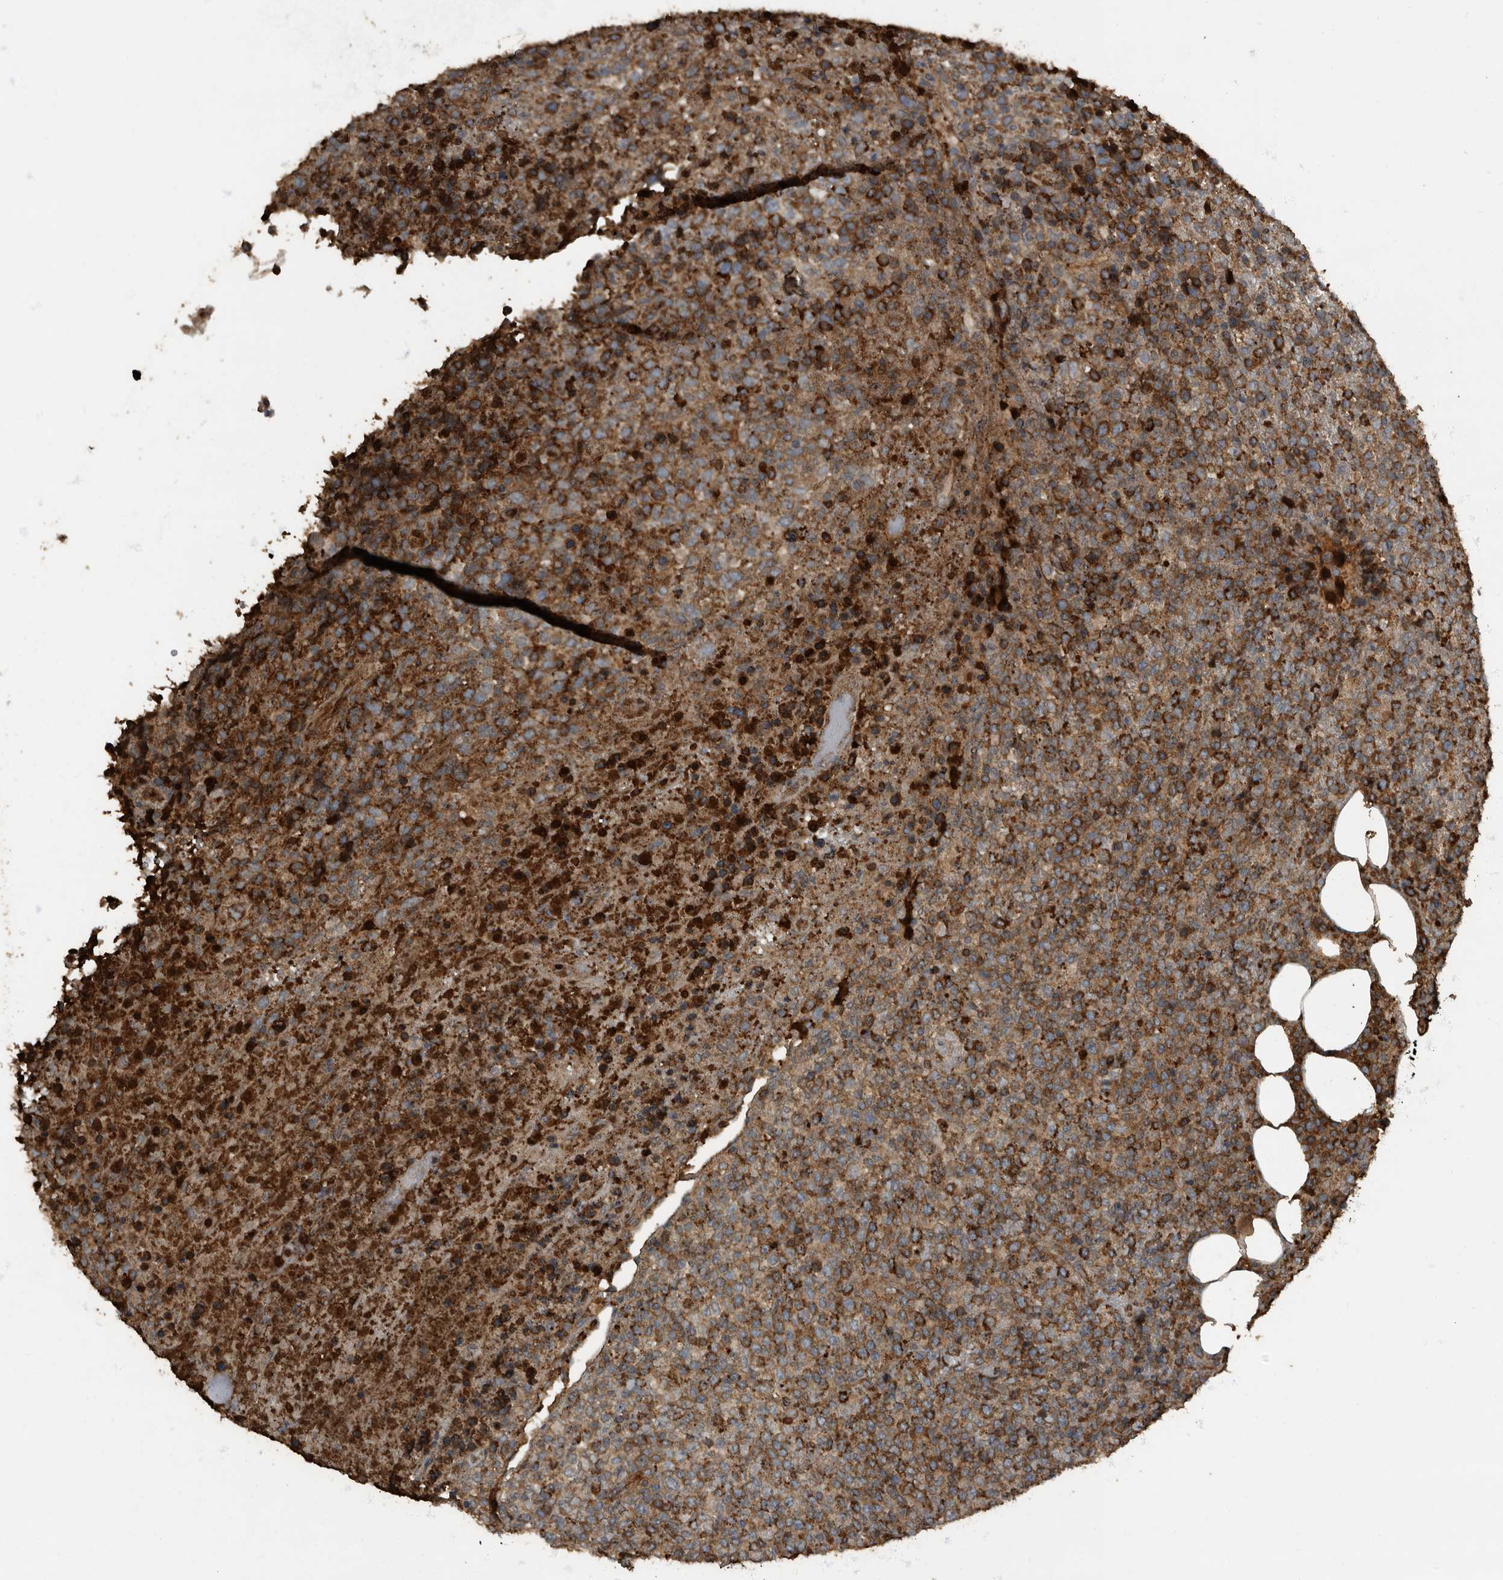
{"staining": {"intensity": "strong", "quantity": ">75%", "location": "cytoplasmic/membranous"}, "tissue": "lymphoma", "cell_type": "Tumor cells", "image_type": "cancer", "snomed": [{"axis": "morphology", "description": "Malignant lymphoma, non-Hodgkin's type, High grade"}, {"axis": "topography", "description": "Lymph node"}], "caption": "Malignant lymphoma, non-Hodgkin's type (high-grade) stained with a brown dye exhibits strong cytoplasmic/membranous positive staining in about >75% of tumor cells.", "gene": "IL15RA", "patient": {"sex": "male", "age": 13}}